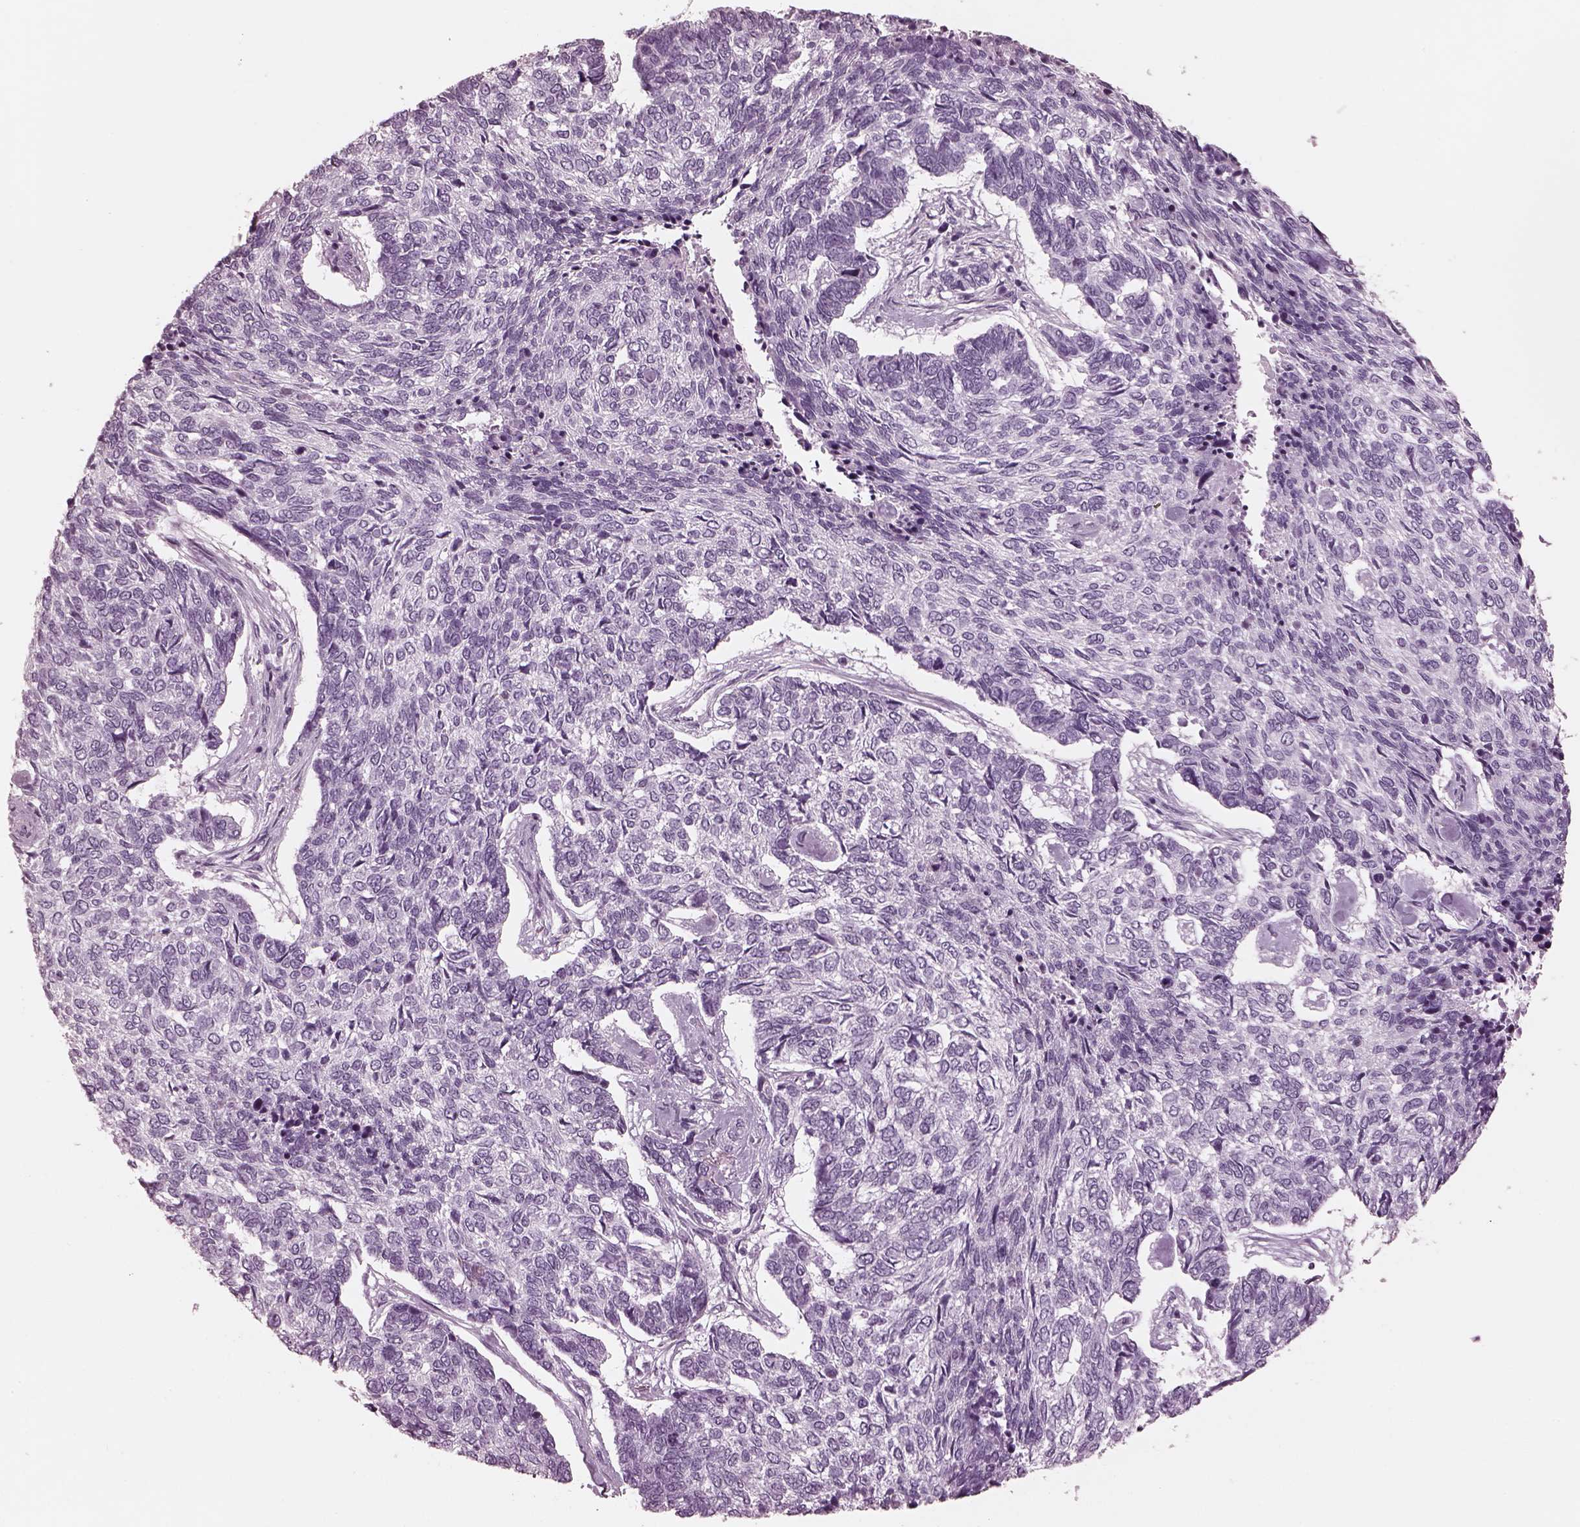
{"staining": {"intensity": "negative", "quantity": "none", "location": "none"}, "tissue": "skin cancer", "cell_type": "Tumor cells", "image_type": "cancer", "snomed": [{"axis": "morphology", "description": "Basal cell carcinoma"}, {"axis": "topography", "description": "Skin"}], "caption": "Immunohistochemistry photomicrograph of skin cancer (basal cell carcinoma) stained for a protein (brown), which reveals no positivity in tumor cells.", "gene": "OPN4", "patient": {"sex": "female", "age": 65}}